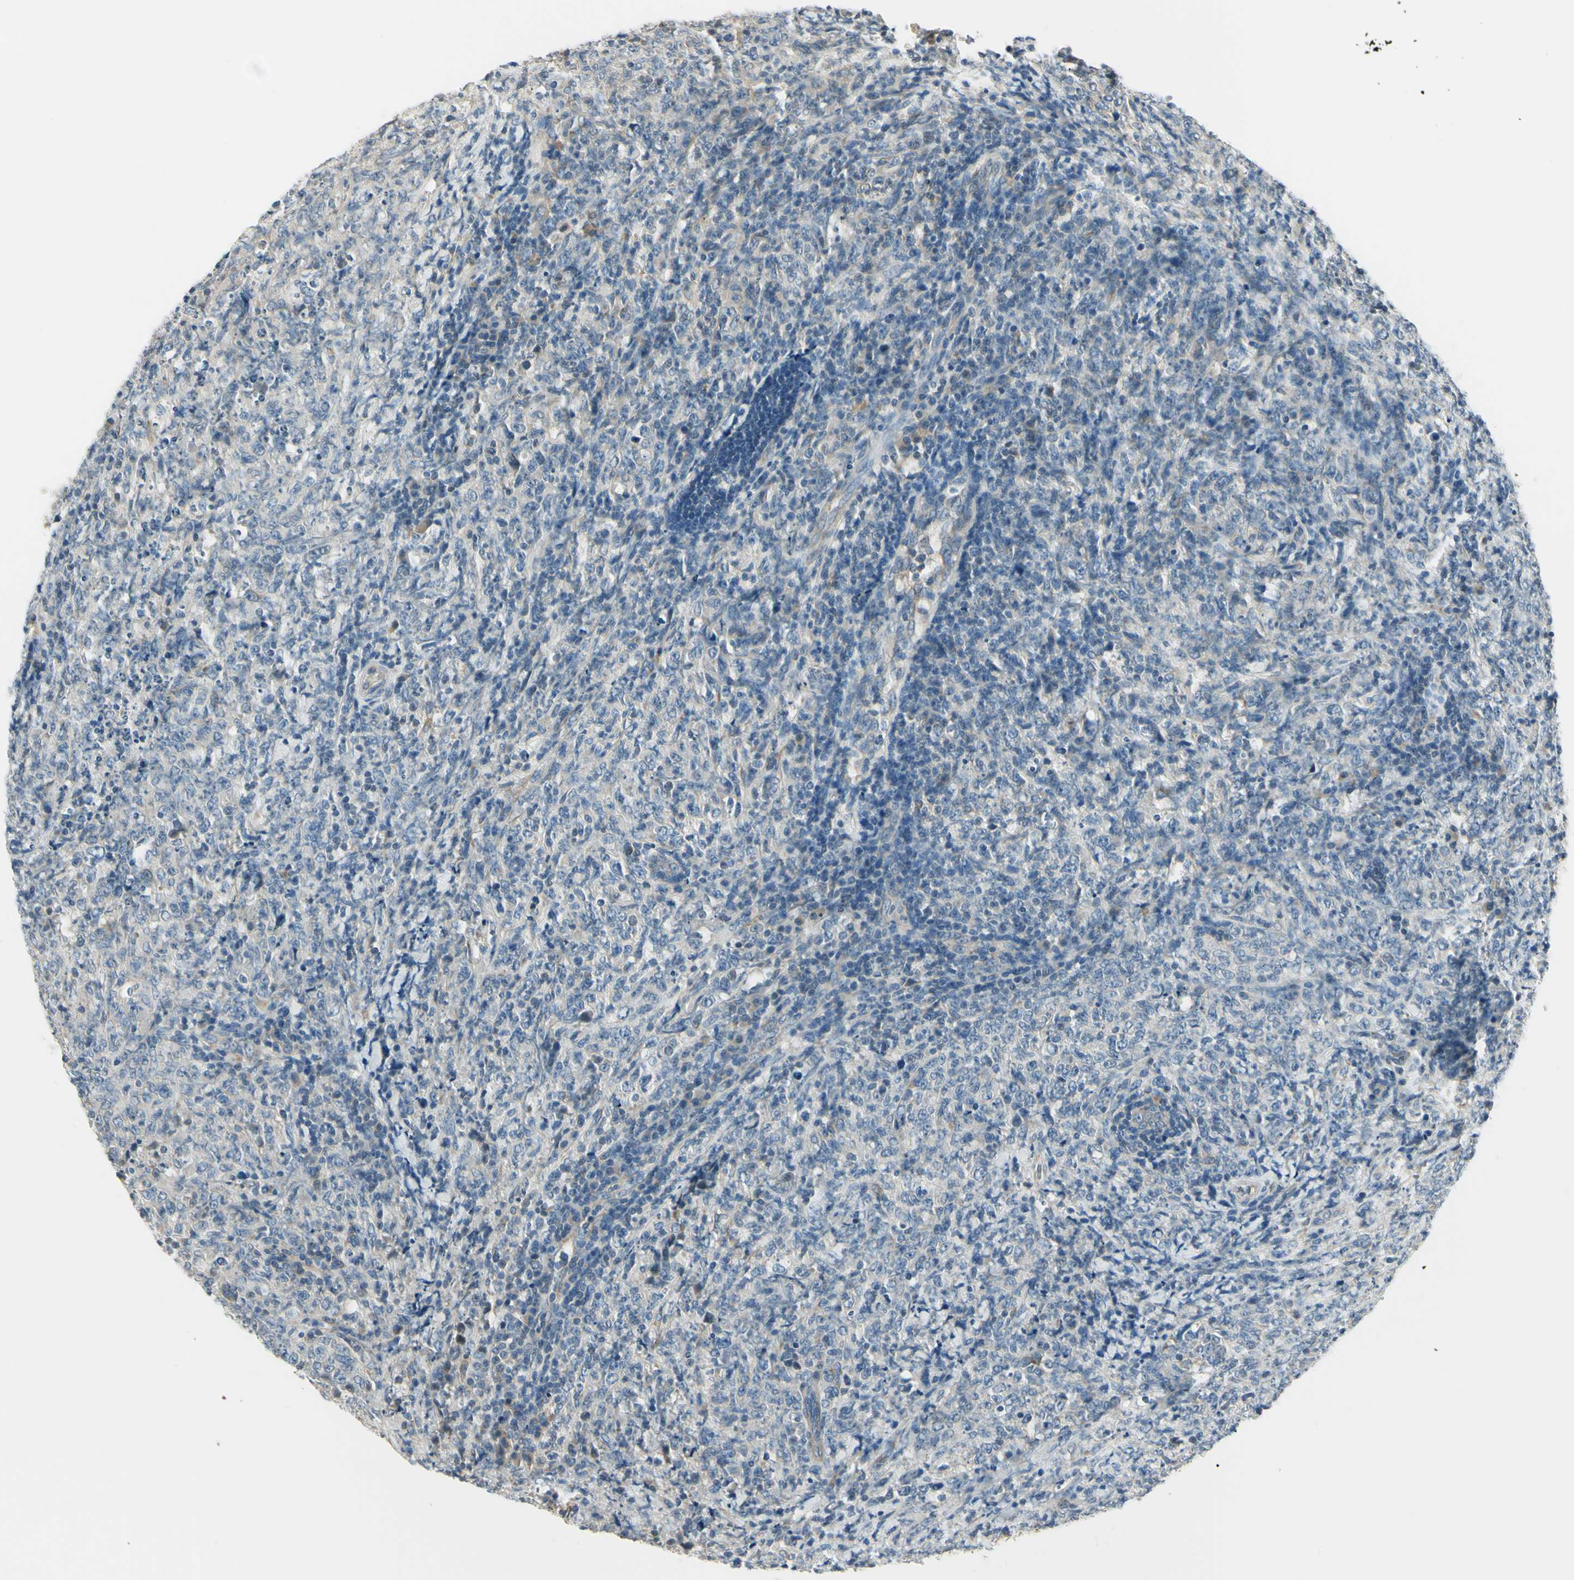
{"staining": {"intensity": "negative", "quantity": "none", "location": "none"}, "tissue": "lymphoma", "cell_type": "Tumor cells", "image_type": "cancer", "snomed": [{"axis": "morphology", "description": "Malignant lymphoma, non-Hodgkin's type, High grade"}, {"axis": "topography", "description": "Tonsil"}], "caption": "There is no significant expression in tumor cells of malignant lymphoma, non-Hodgkin's type (high-grade).", "gene": "IGDCC4", "patient": {"sex": "female", "age": 36}}